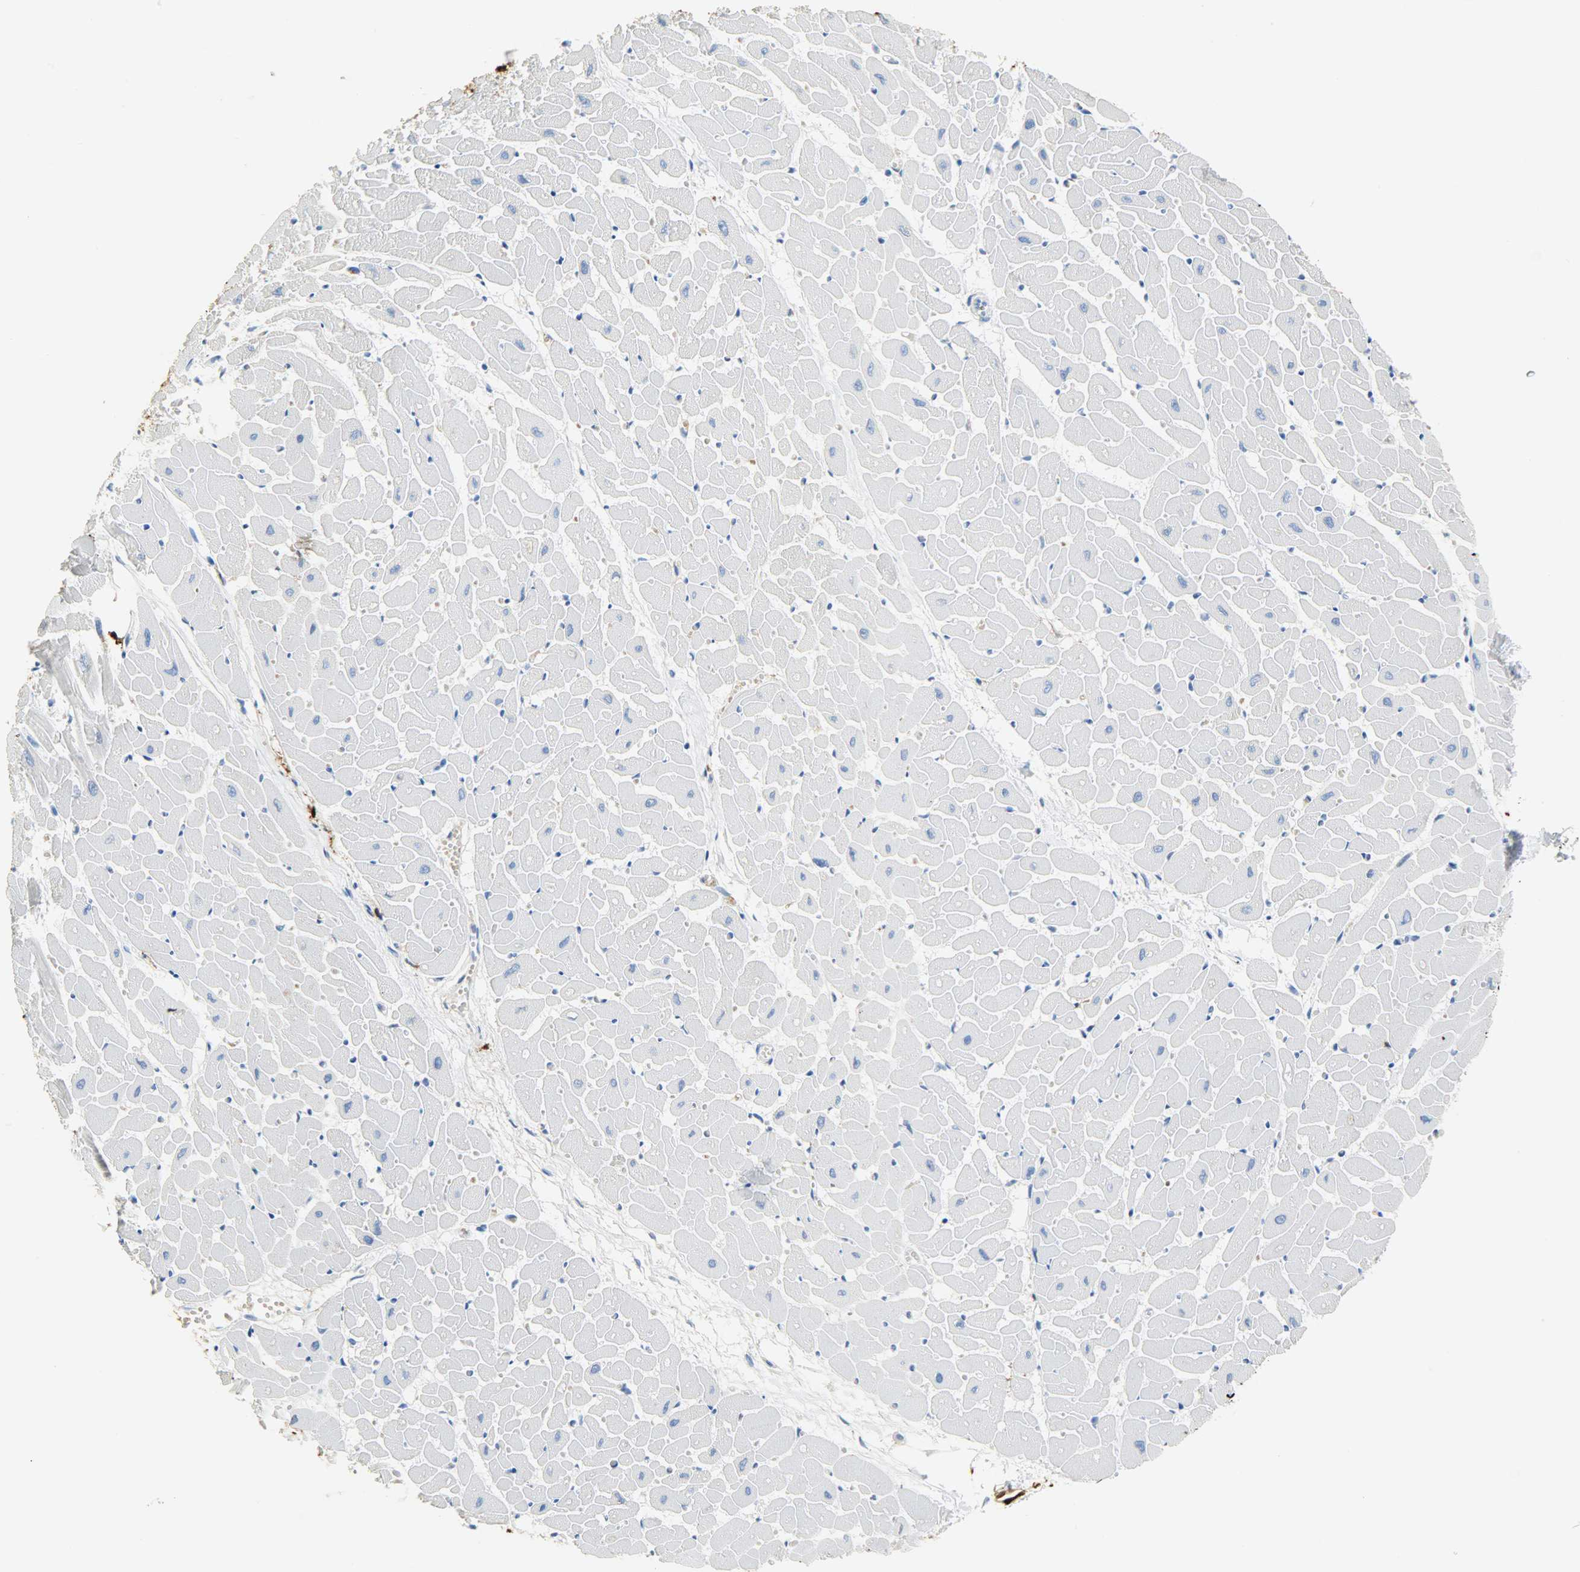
{"staining": {"intensity": "negative", "quantity": "none", "location": "none"}, "tissue": "heart muscle", "cell_type": "Cardiomyocytes", "image_type": "normal", "snomed": [{"axis": "morphology", "description": "Normal tissue, NOS"}, {"axis": "topography", "description": "Heart"}], "caption": "Heart muscle was stained to show a protein in brown. There is no significant positivity in cardiomyocytes. (DAB (3,3'-diaminobenzidine) IHC visualized using brightfield microscopy, high magnification).", "gene": "CA3", "patient": {"sex": "female", "age": 19}}